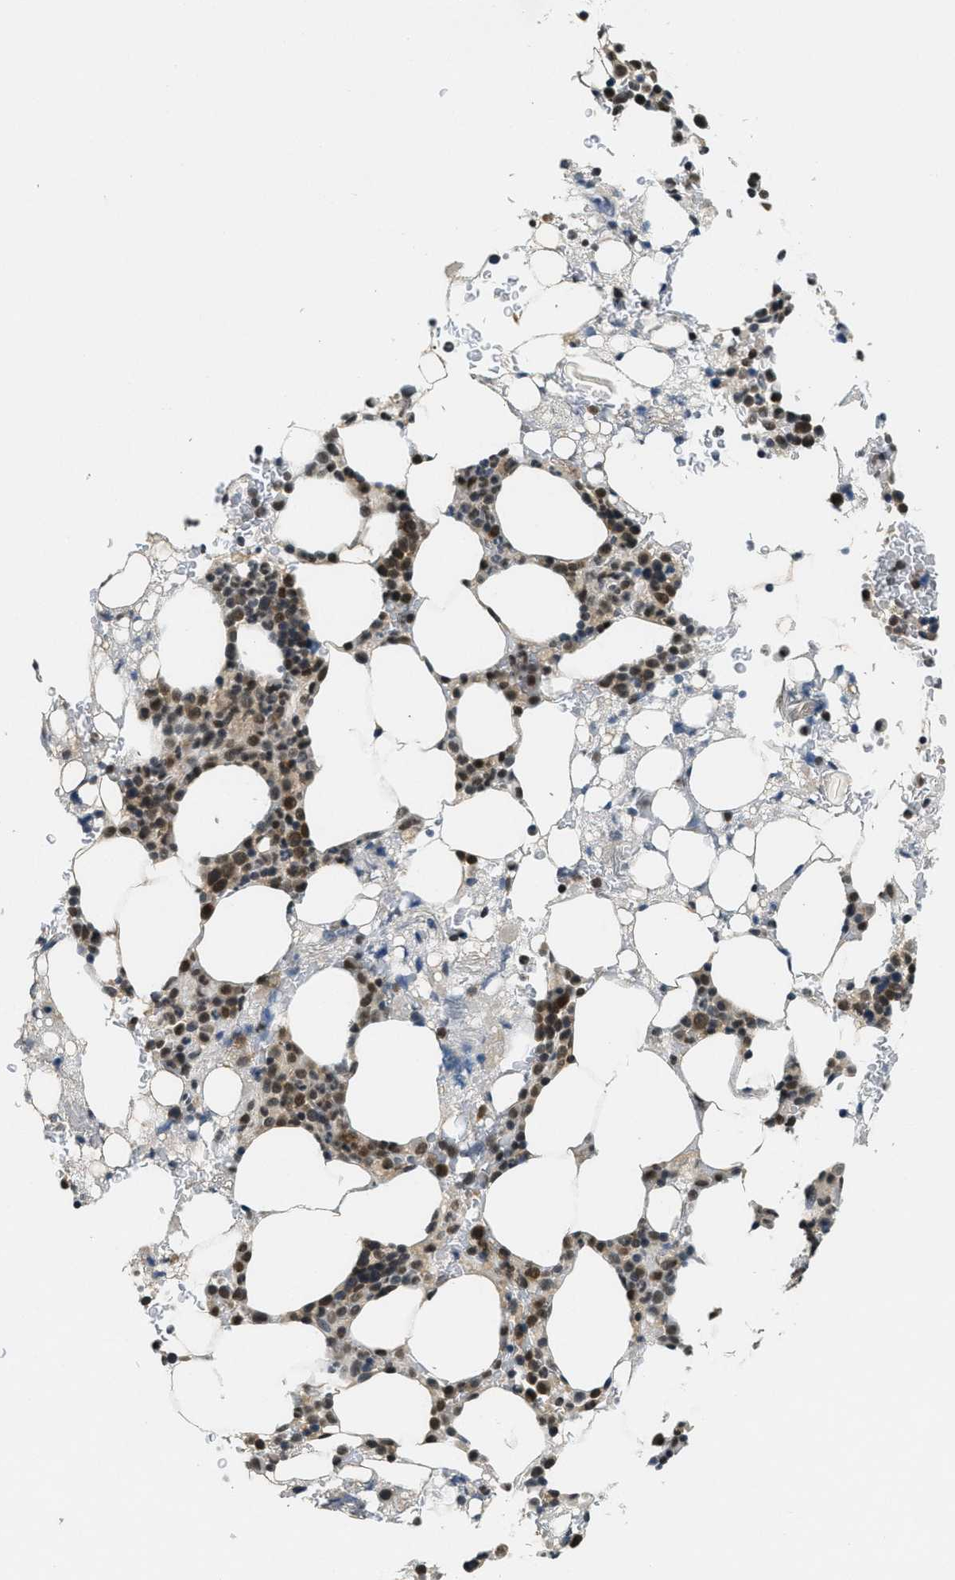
{"staining": {"intensity": "moderate", "quantity": ">75%", "location": "nuclear"}, "tissue": "bone marrow", "cell_type": "Hematopoietic cells", "image_type": "normal", "snomed": [{"axis": "morphology", "description": "Normal tissue, NOS"}, {"axis": "morphology", "description": "Inflammation, NOS"}, {"axis": "topography", "description": "Bone marrow"}], "caption": "Immunohistochemistry (IHC) histopathology image of benign human bone marrow stained for a protein (brown), which displays medium levels of moderate nuclear positivity in about >75% of hematopoietic cells.", "gene": "DNAJB1", "patient": {"sex": "female", "age": 84}}